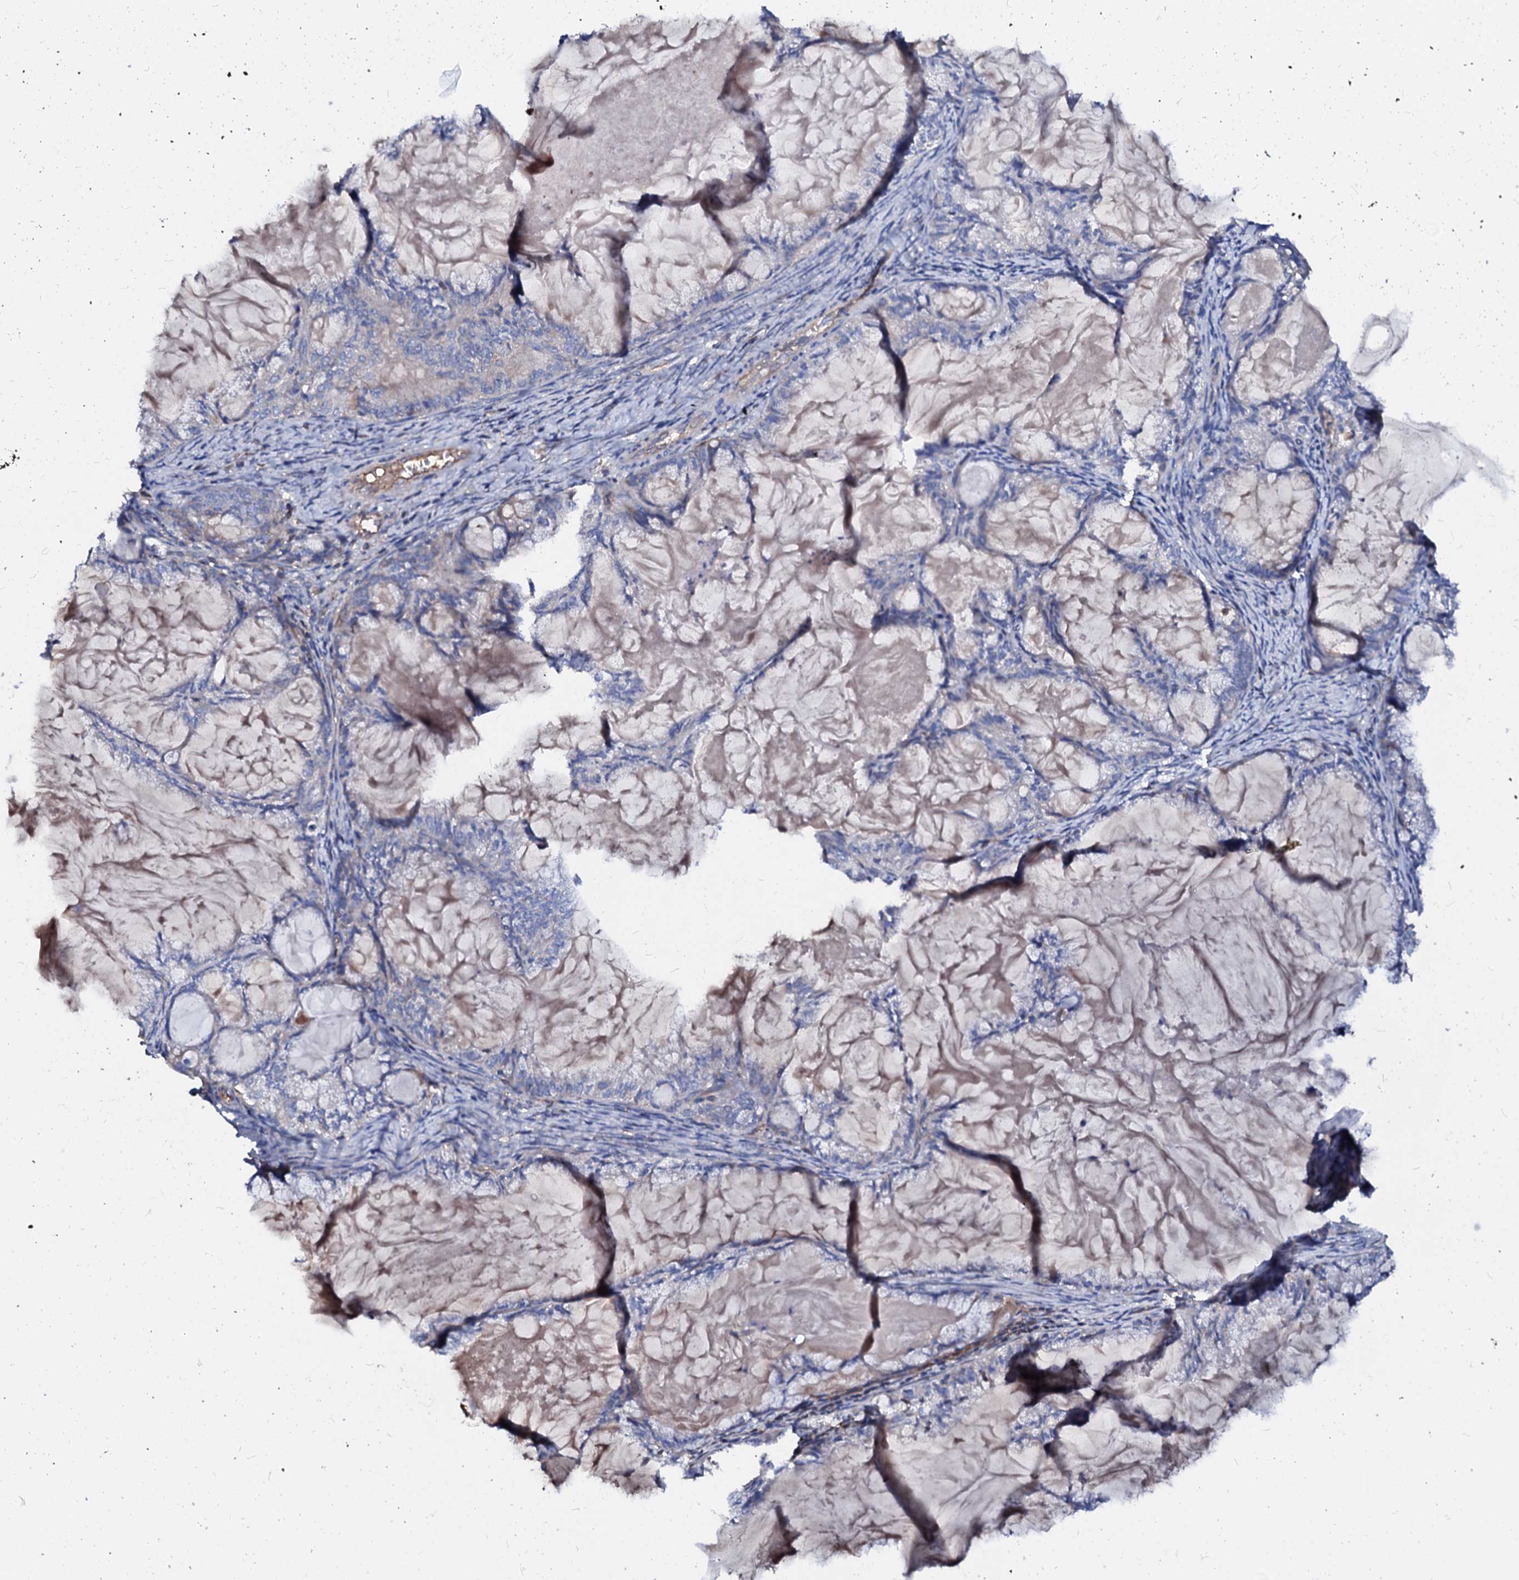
{"staining": {"intensity": "negative", "quantity": "none", "location": "none"}, "tissue": "endometrial cancer", "cell_type": "Tumor cells", "image_type": "cancer", "snomed": [{"axis": "morphology", "description": "Adenocarcinoma, NOS"}, {"axis": "topography", "description": "Endometrium"}], "caption": "A high-resolution histopathology image shows immunohistochemistry (IHC) staining of endometrial adenocarcinoma, which demonstrates no significant positivity in tumor cells.", "gene": "CSKMT", "patient": {"sex": "female", "age": 86}}